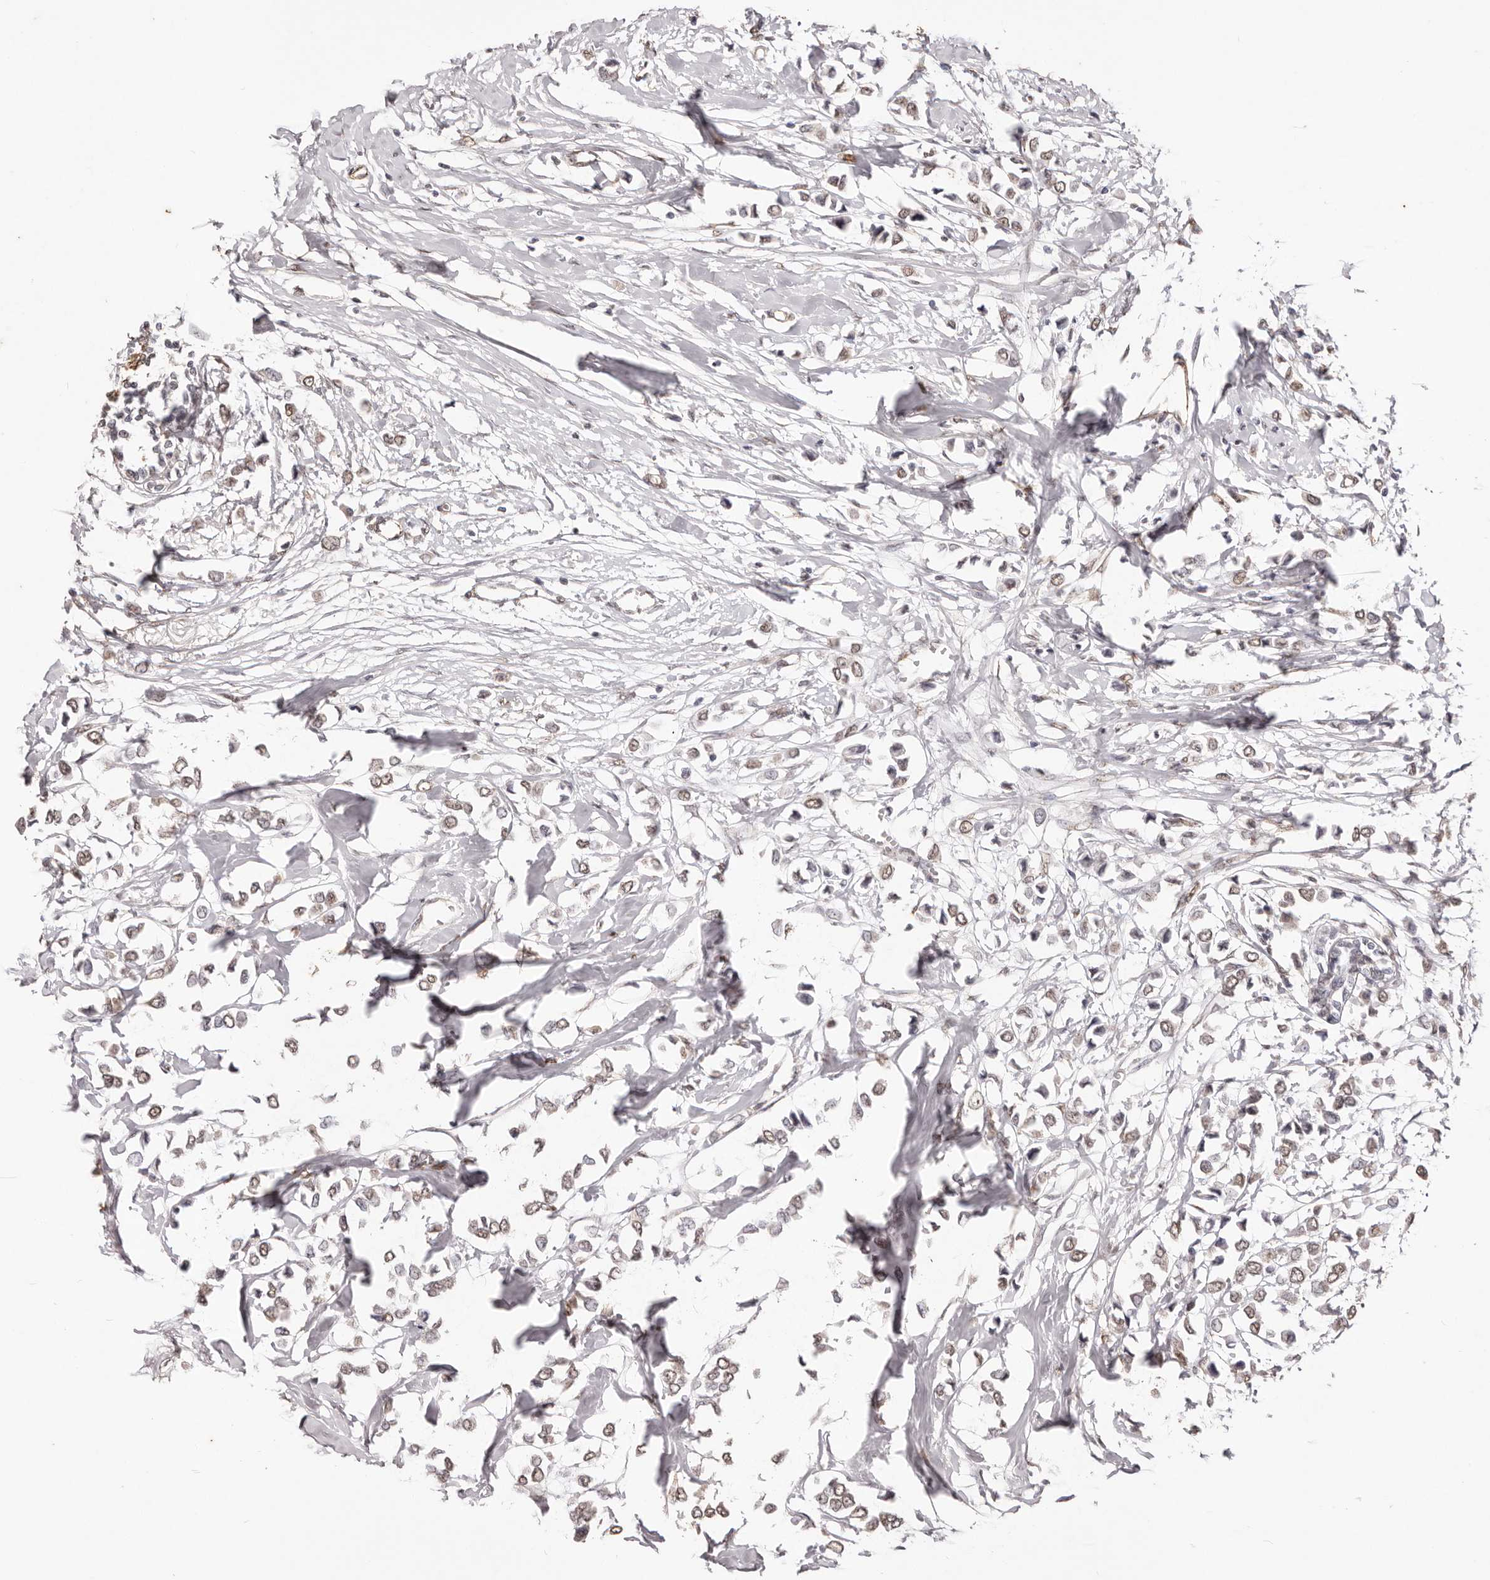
{"staining": {"intensity": "weak", "quantity": ">75%", "location": "nuclear"}, "tissue": "breast cancer", "cell_type": "Tumor cells", "image_type": "cancer", "snomed": [{"axis": "morphology", "description": "Lobular carcinoma"}, {"axis": "topography", "description": "Breast"}], "caption": "This is a histology image of immunohistochemistry (IHC) staining of breast cancer (lobular carcinoma), which shows weak staining in the nuclear of tumor cells.", "gene": "RPS6KA5", "patient": {"sex": "female", "age": 51}}